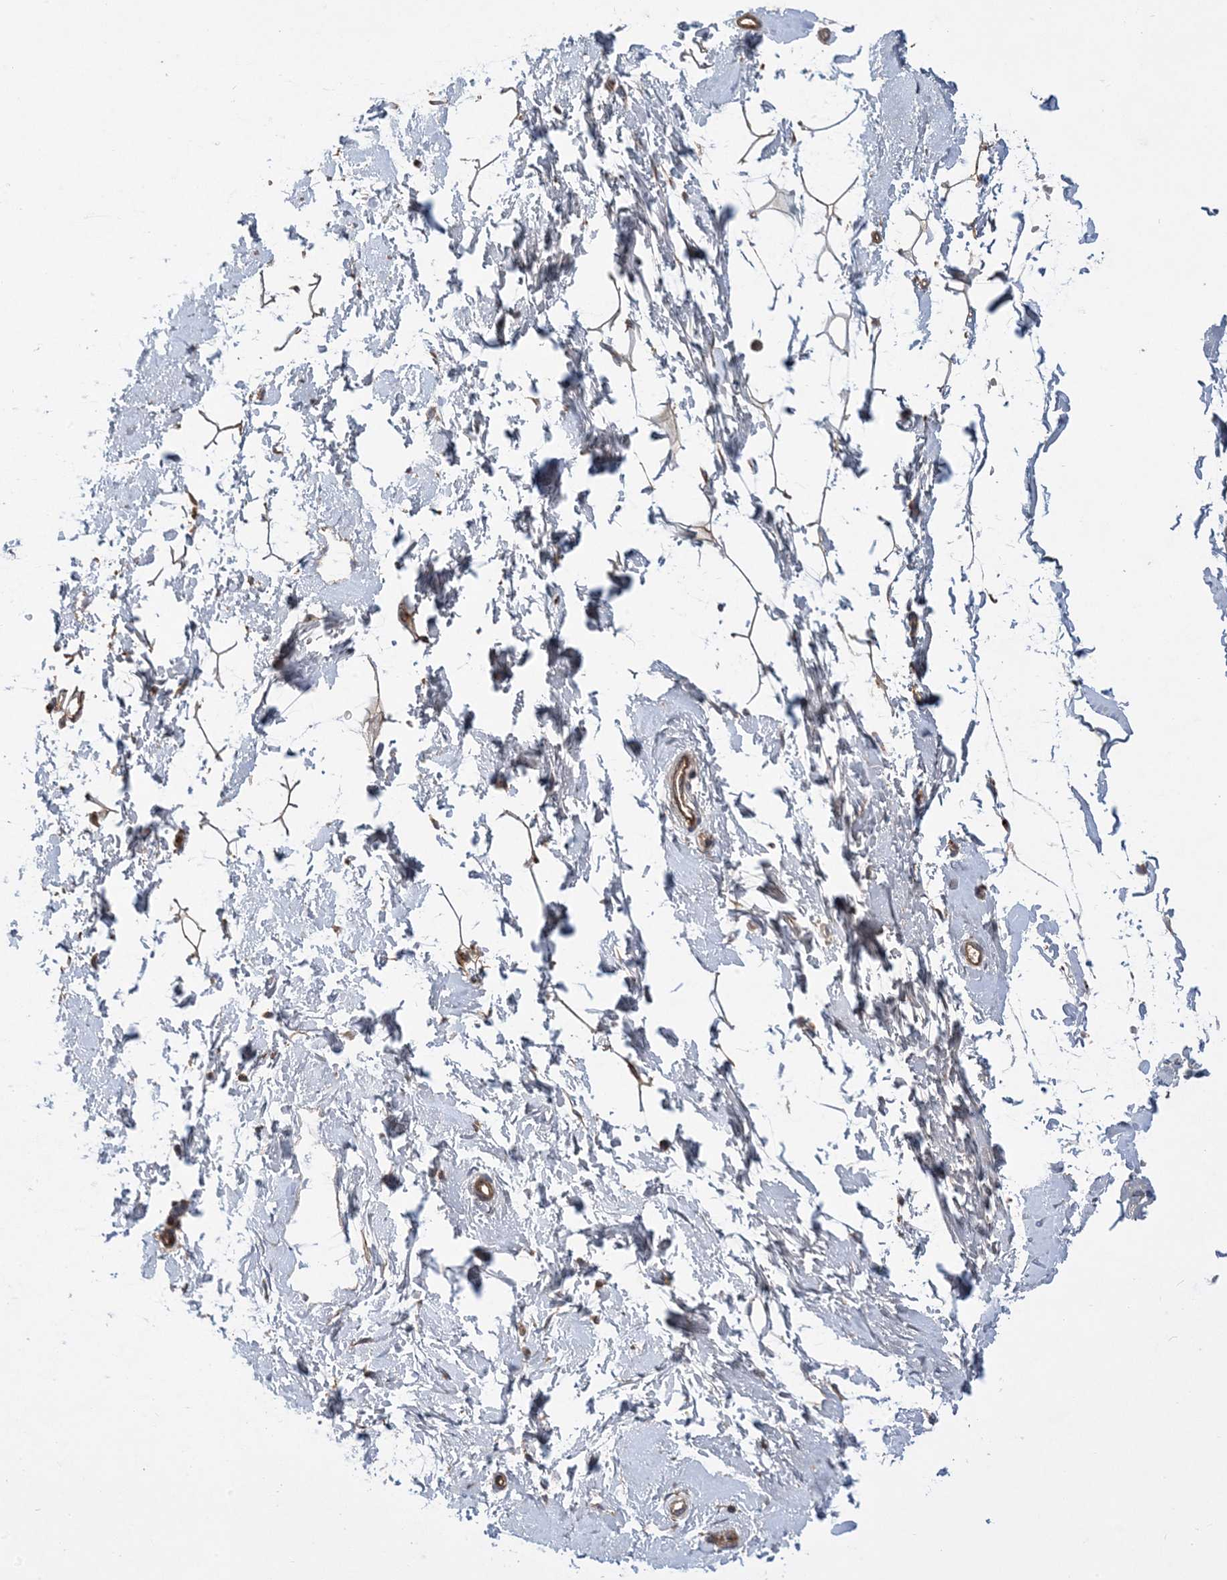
{"staining": {"intensity": "weak", "quantity": "25%-75%", "location": "cytoplasmic/membranous"}, "tissue": "adipose tissue", "cell_type": "Adipocytes", "image_type": "normal", "snomed": [{"axis": "morphology", "description": "Normal tissue, NOS"}, {"axis": "topography", "description": "Breast"}], "caption": "DAB immunohistochemical staining of unremarkable adipose tissue demonstrates weak cytoplasmic/membranous protein positivity in about 25%-75% of adipocytes. Immunohistochemistry (ihc) stains the protein of interest in brown and the nuclei are stained blue.", "gene": "MASP2", "patient": {"sex": "female", "age": 23}}